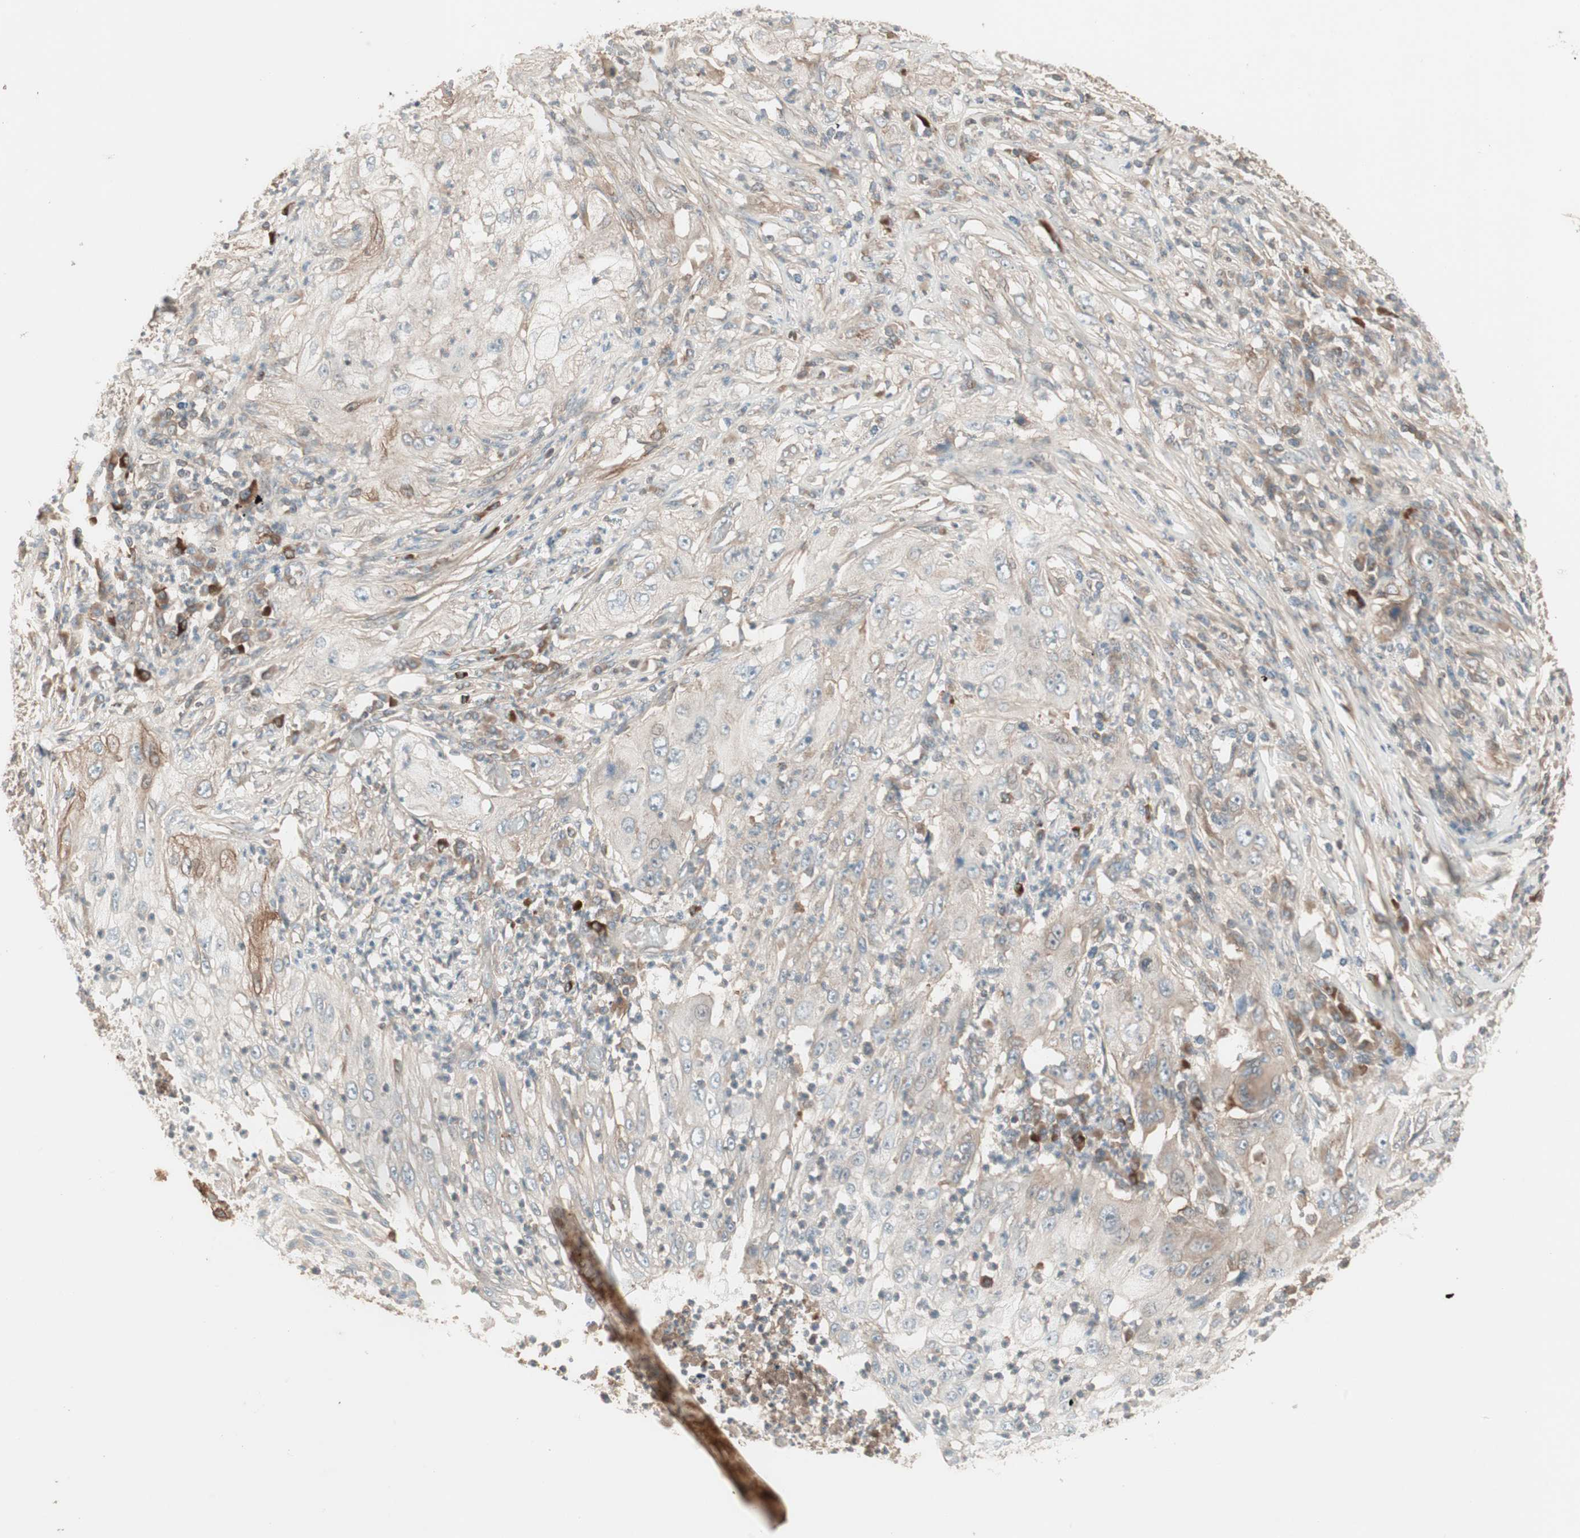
{"staining": {"intensity": "moderate", "quantity": "25%-75%", "location": "cytoplasmic/membranous"}, "tissue": "lung cancer", "cell_type": "Tumor cells", "image_type": "cancer", "snomed": [{"axis": "morphology", "description": "Inflammation, NOS"}, {"axis": "morphology", "description": "Squamous cell carcinoma, NOS"}, {"axis": "topography", "description": "Lymph node"}, {"axis": "topography", "description": "Soft tissue"}, {"axis": "topography", "description": "Lung"}], "caption": "Protein expression analysis of human lung squamous cell carcinoma reveals moderate cytoplasmic/membranous expression in approximately 25%-75% of tumor cells.", "gene": "TFPI", "patient": {"sex": "male", "age": 66}}